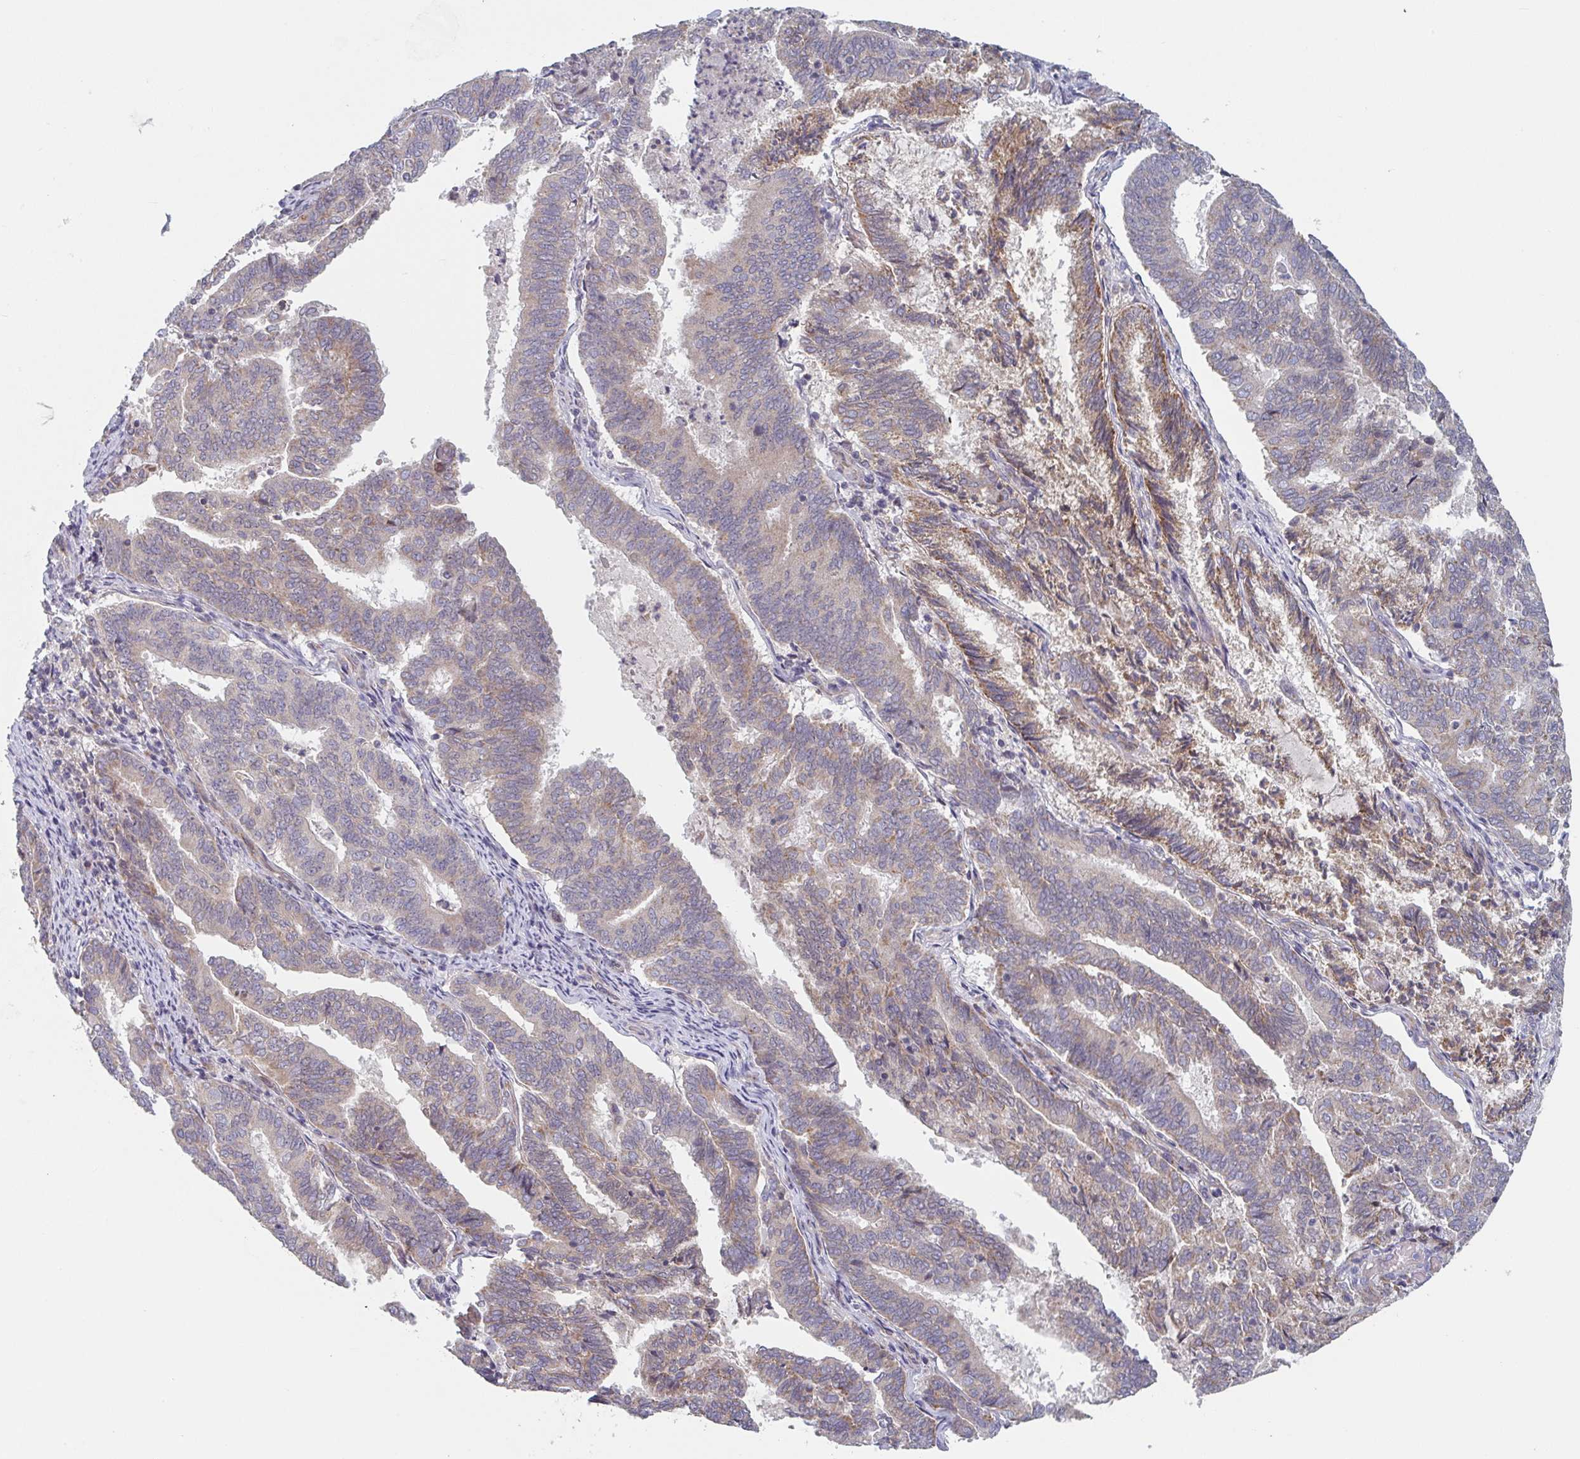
{"staining": {"intensity": "weak", "quantity": "25%-75%", "location": "cytoplasmic/membranous"}, "tissue": "endometrial cancer", "cell_type": "Tumor cells", "image_type": "cancer", "snomed": [{"axis": "morphology", "description": "Adenocarcinoma, NOS"}, {"axis": "topography", "description": "Endometrium"}], "caption": "DAB (3,3'-diaminobenzidine) immunohistochemical staining of endometrial adenocarcinoma reveals weak cytoplasmic/membranous protein expression in approximately 25%-75% of tumor cells.", "gene": "ELOVL1", "patient": {"sex": "female", "age": 80}}